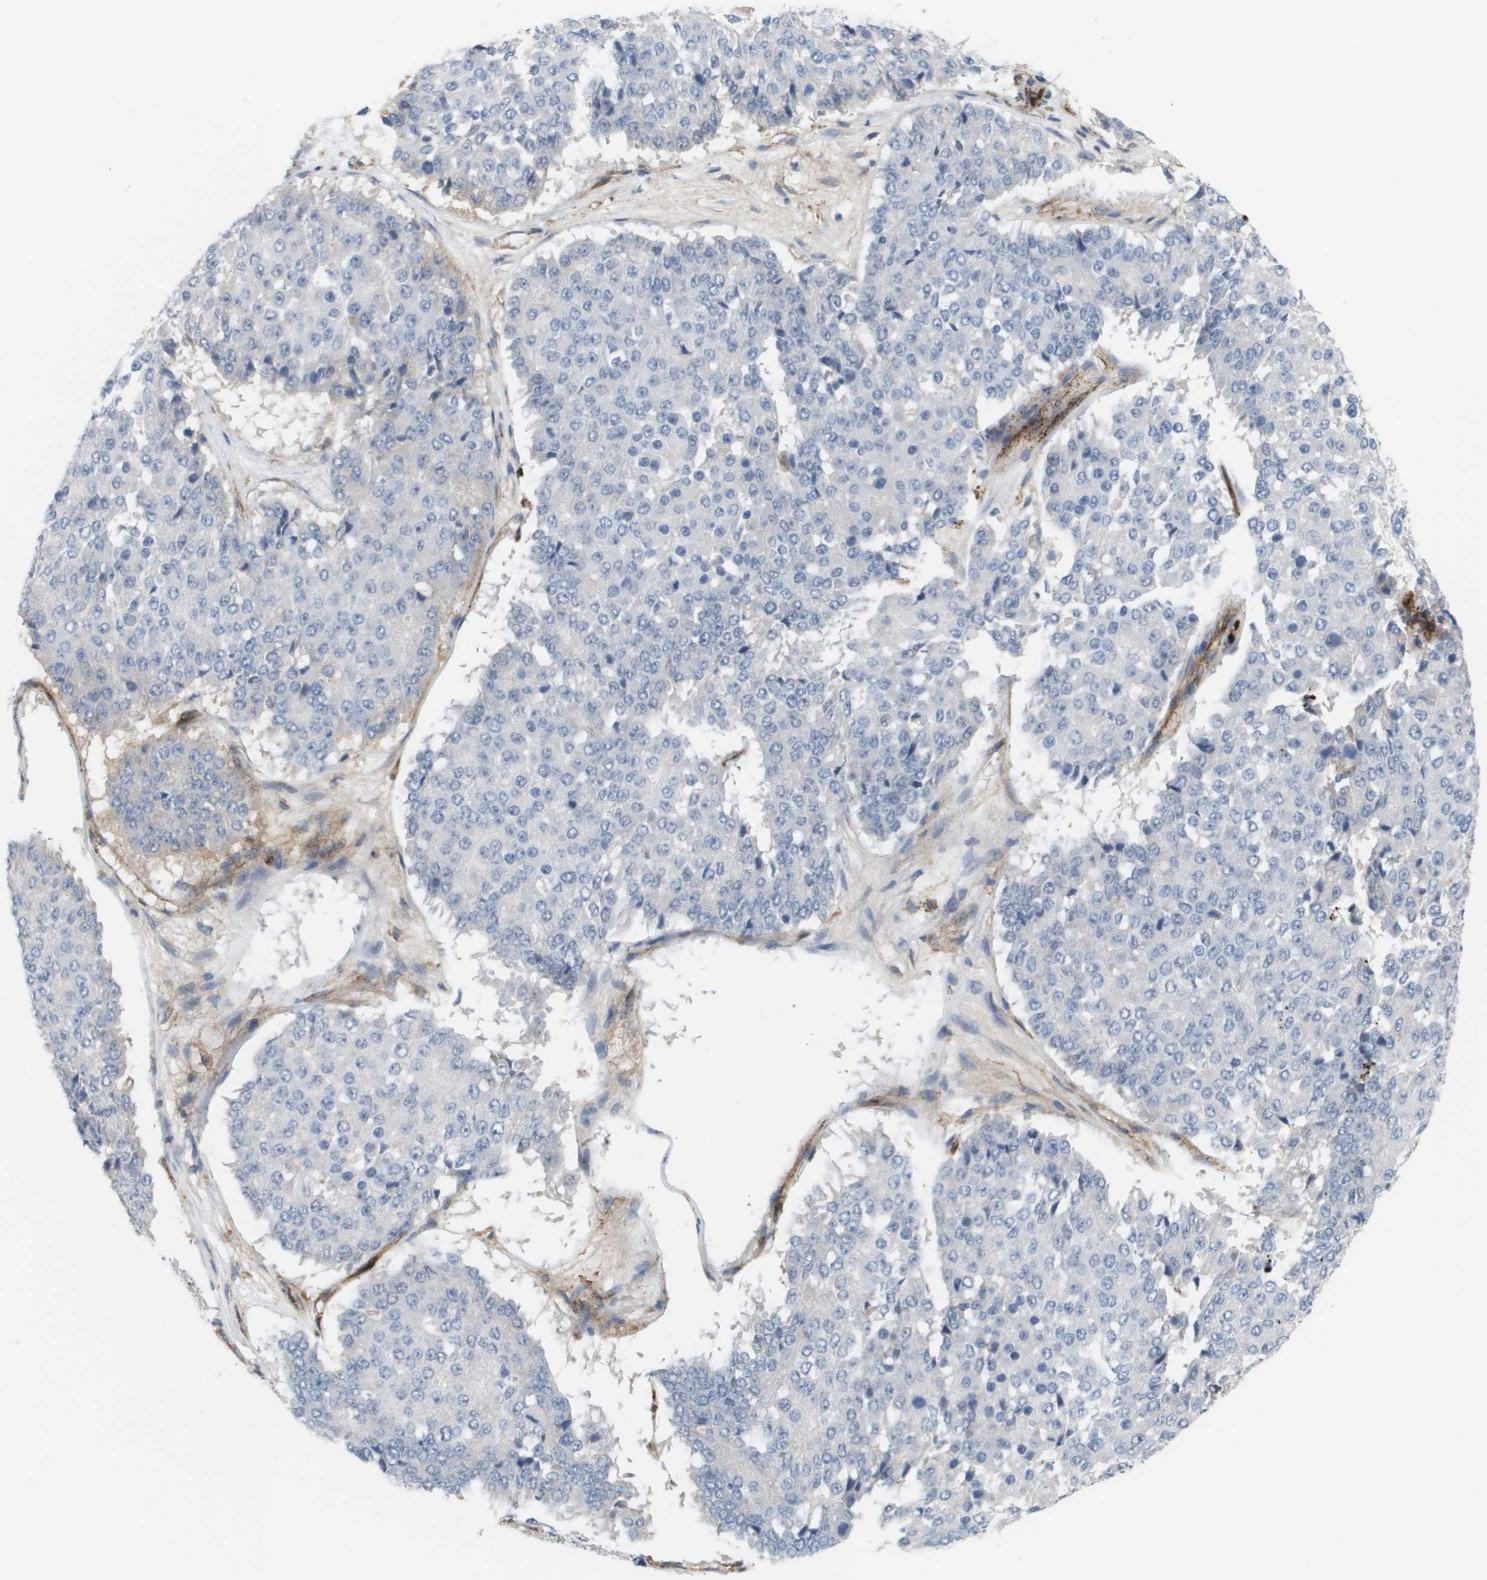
{"staining": {"intensity": "negative", "quantity": "none", "location": "none"}, "tissue": "pancreatic cancer", "cell_type": "Tumor cells", "image_type": "cancer", "snomed": [{"axis": "morphology", "description": "Adenocarcinoma, NOS"}, {"axis": "topography", "description": "Pancreas"}], "caption": "DAB immunohistochemical staining of human pancreatic cancer (adenocarcinoma) exhibits no significant expression in tumor cells.", "gene": "ANGPT2", "patient": {"sex": "male", "age": 50}}